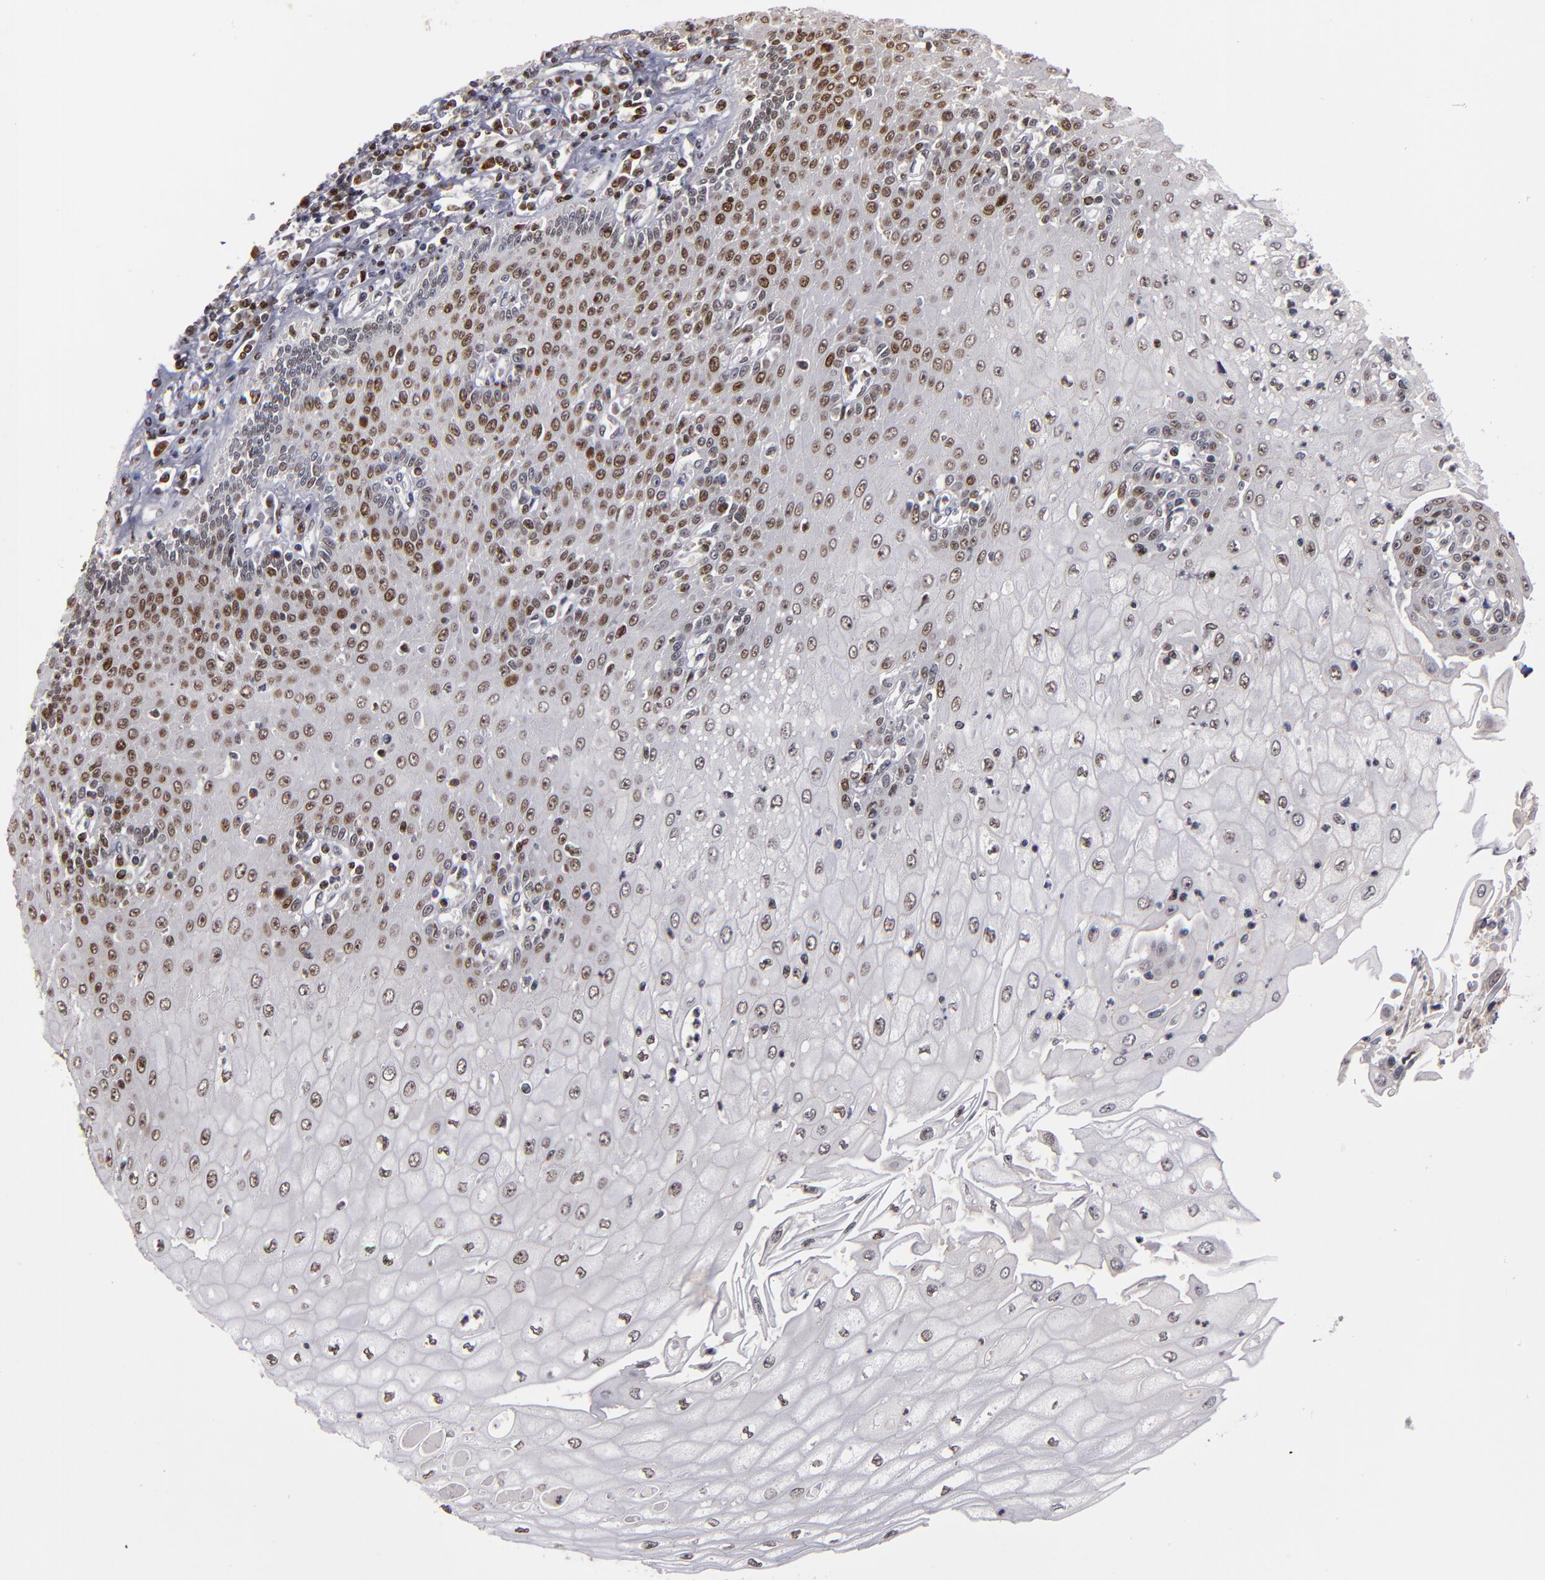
{"staining": {"intensity": "moderate", "quantity": "25%-75%", "location": "nuclear"}, "tissue": "esophagus", "cell_type": "Squamous epithelial cells", "image_type": "normal", "snomed": [{"axis": "morphology", "description": "Normal tissue, NOS"}, {"axis": "topography", "description": "Esophagus"}], "caption": "An immunohistochemistry (IHC) micrograph of normal tissue is shown. Protein staining in brown labels moderate nuclear positivity in esophagus within squamous epithelial cells.", "gene": "KDM6A", "patient": {"sex": "male", "age": 65}}